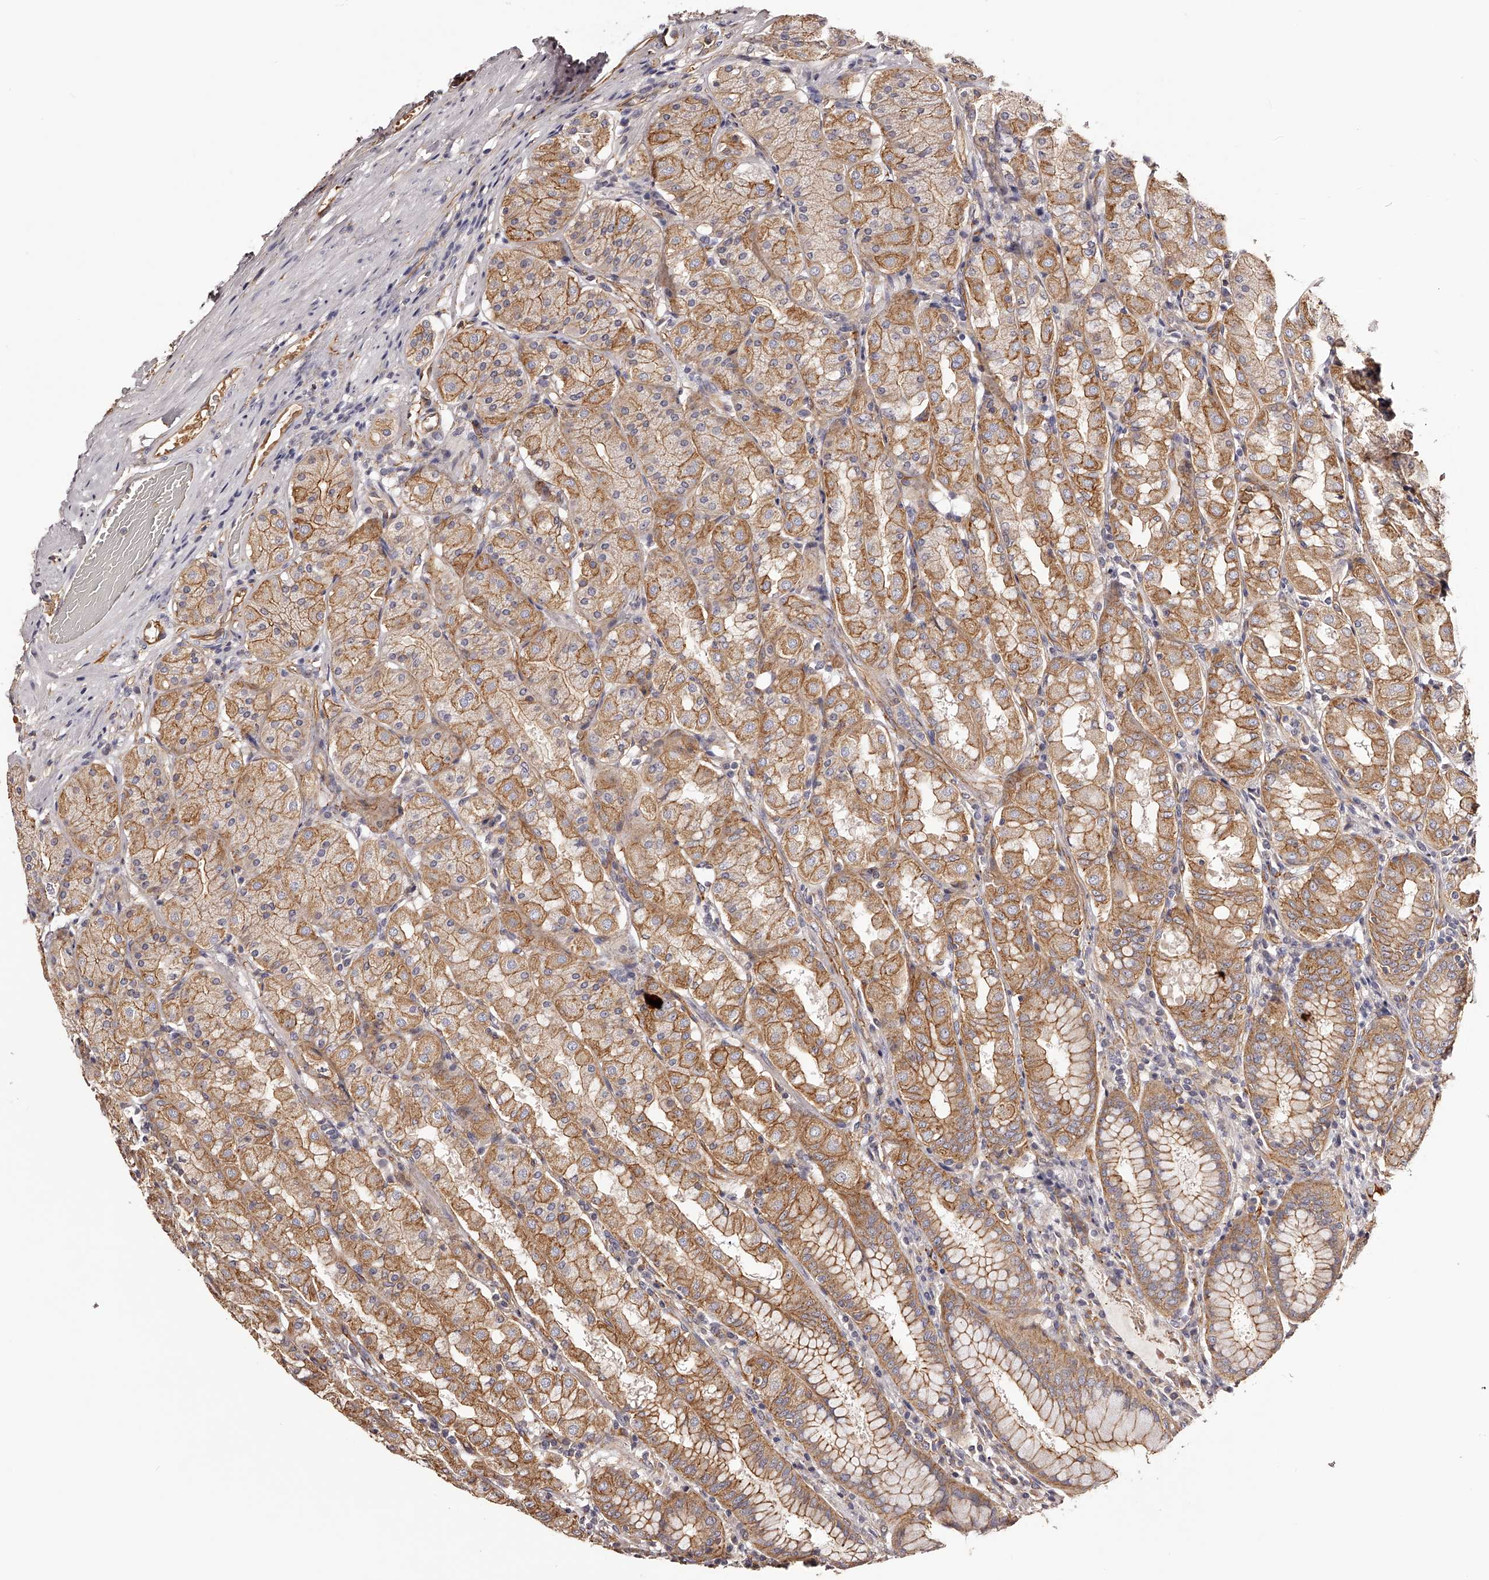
{"staining": {"intensity": "moderate", "quantity": ">75%", "location": "cytoplasmic/membranous"}, "tissue": "stomach", "cell_type": "Glandular cells", "image_type": "normal", "snomed": [{"axis": "morphology", "description": "Normal tissue, NOS"}, {"axis": "topography", "description": "Stomach"}, {"axis": "topography", "description": "Stomach, lower"}], "caption": "Brown immunohistochemical staining in normal human stomach demonstrates moderate cytoplasmic/membranous expression in about >75% of glandular cells.", "gene": "LTV1", "patient": {"sex": "female", "age": 56}}